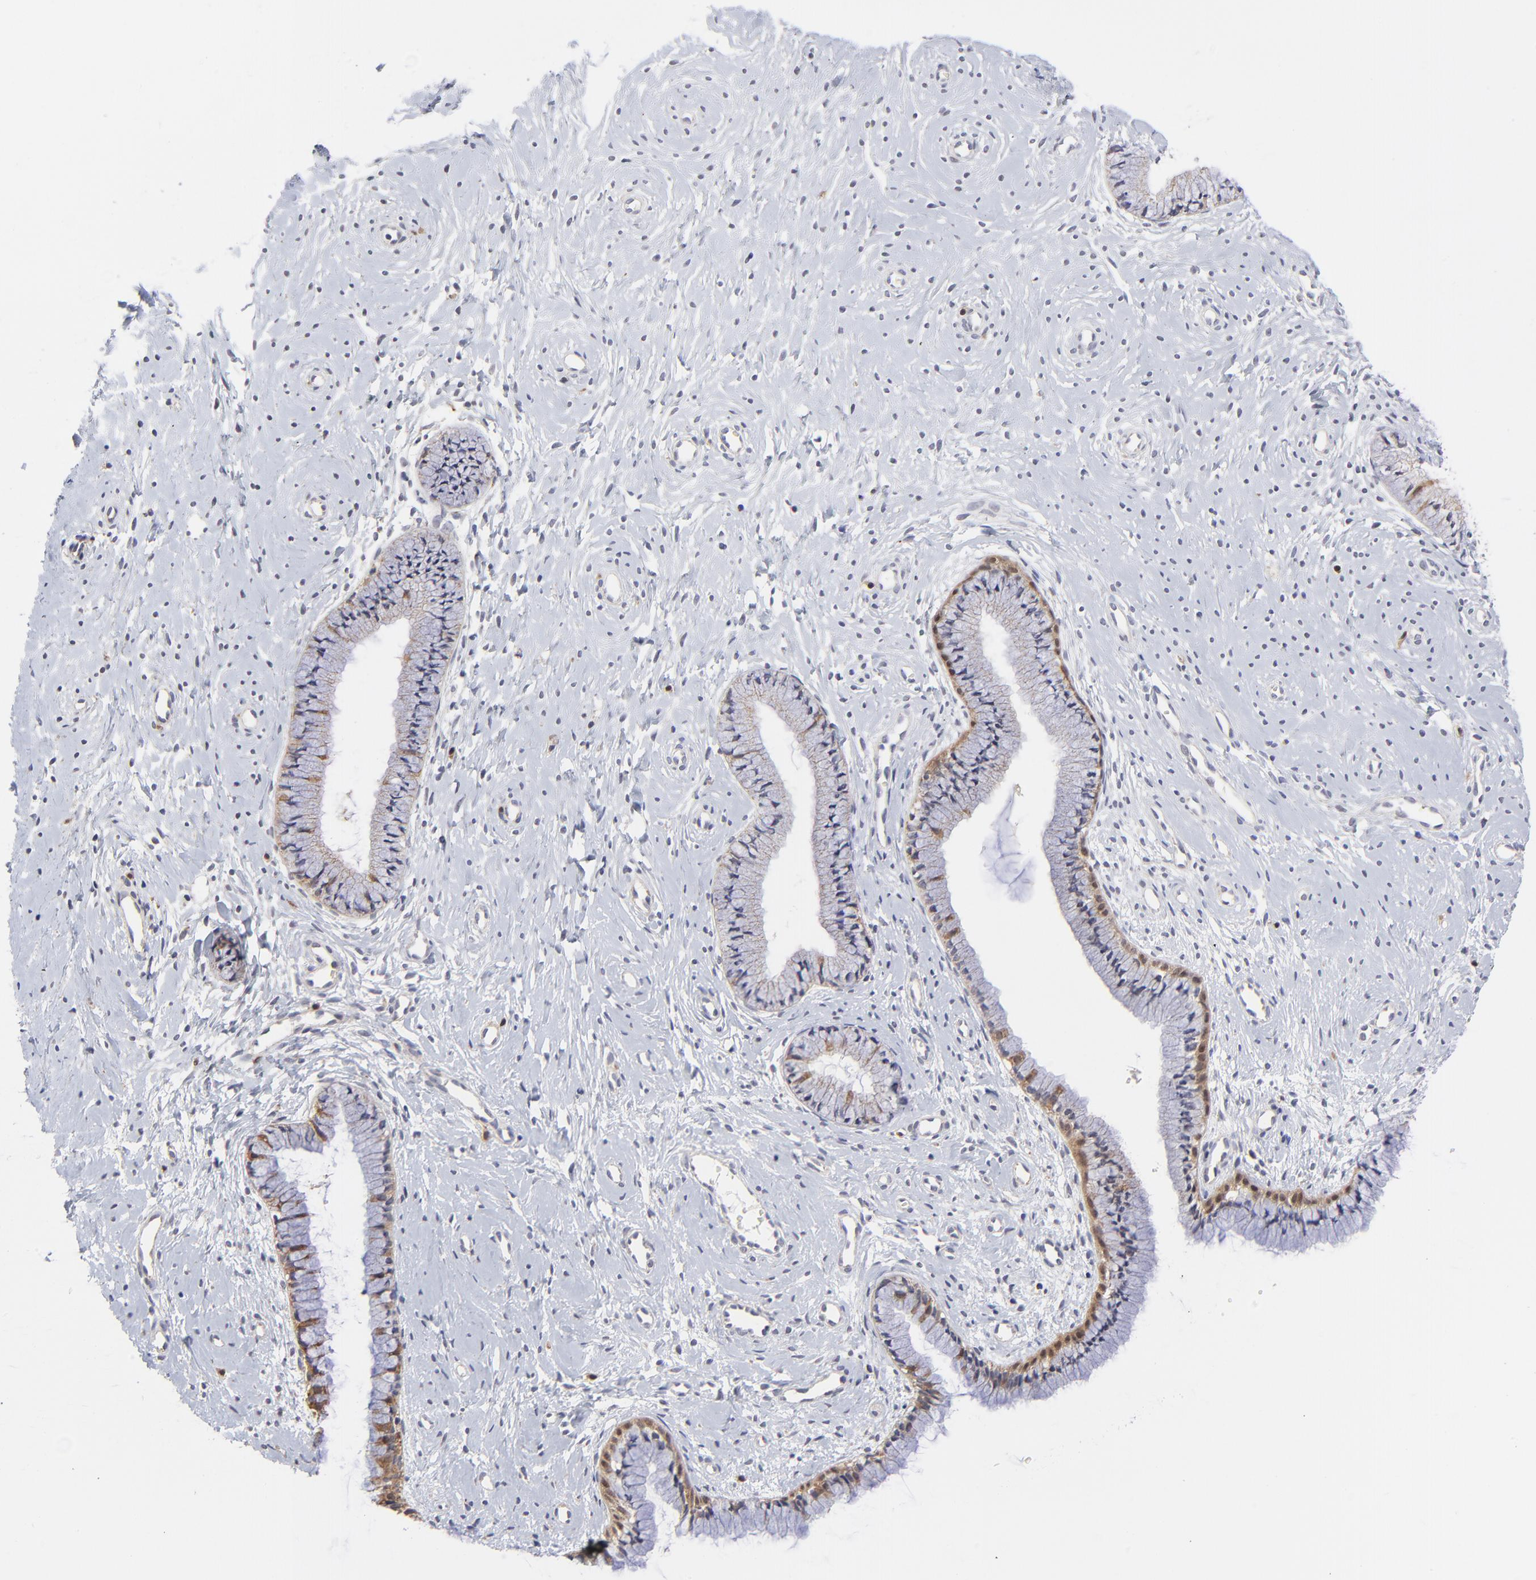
{"staining": {"intensity": "moderate", "quantity": "25%-75%", "location": "cytoplasmic/membranous"}, "tissue": "cervix", "cell_type": "Glandular cells", "image_type": "normal", "snomed": [{"axis": "morphology", "description": "Normal tissue, NOS"}, {"axis": "topography", "description": "Cervix"}], "caption": "Protein positivity by immunohistochemistry exhibits moderate cytoplasmic/membranous staining in about 25%-75% of glandular cells in benign cervix.", "gene": "FBXL12", "patient": {"sex": "female", "age": 46}}